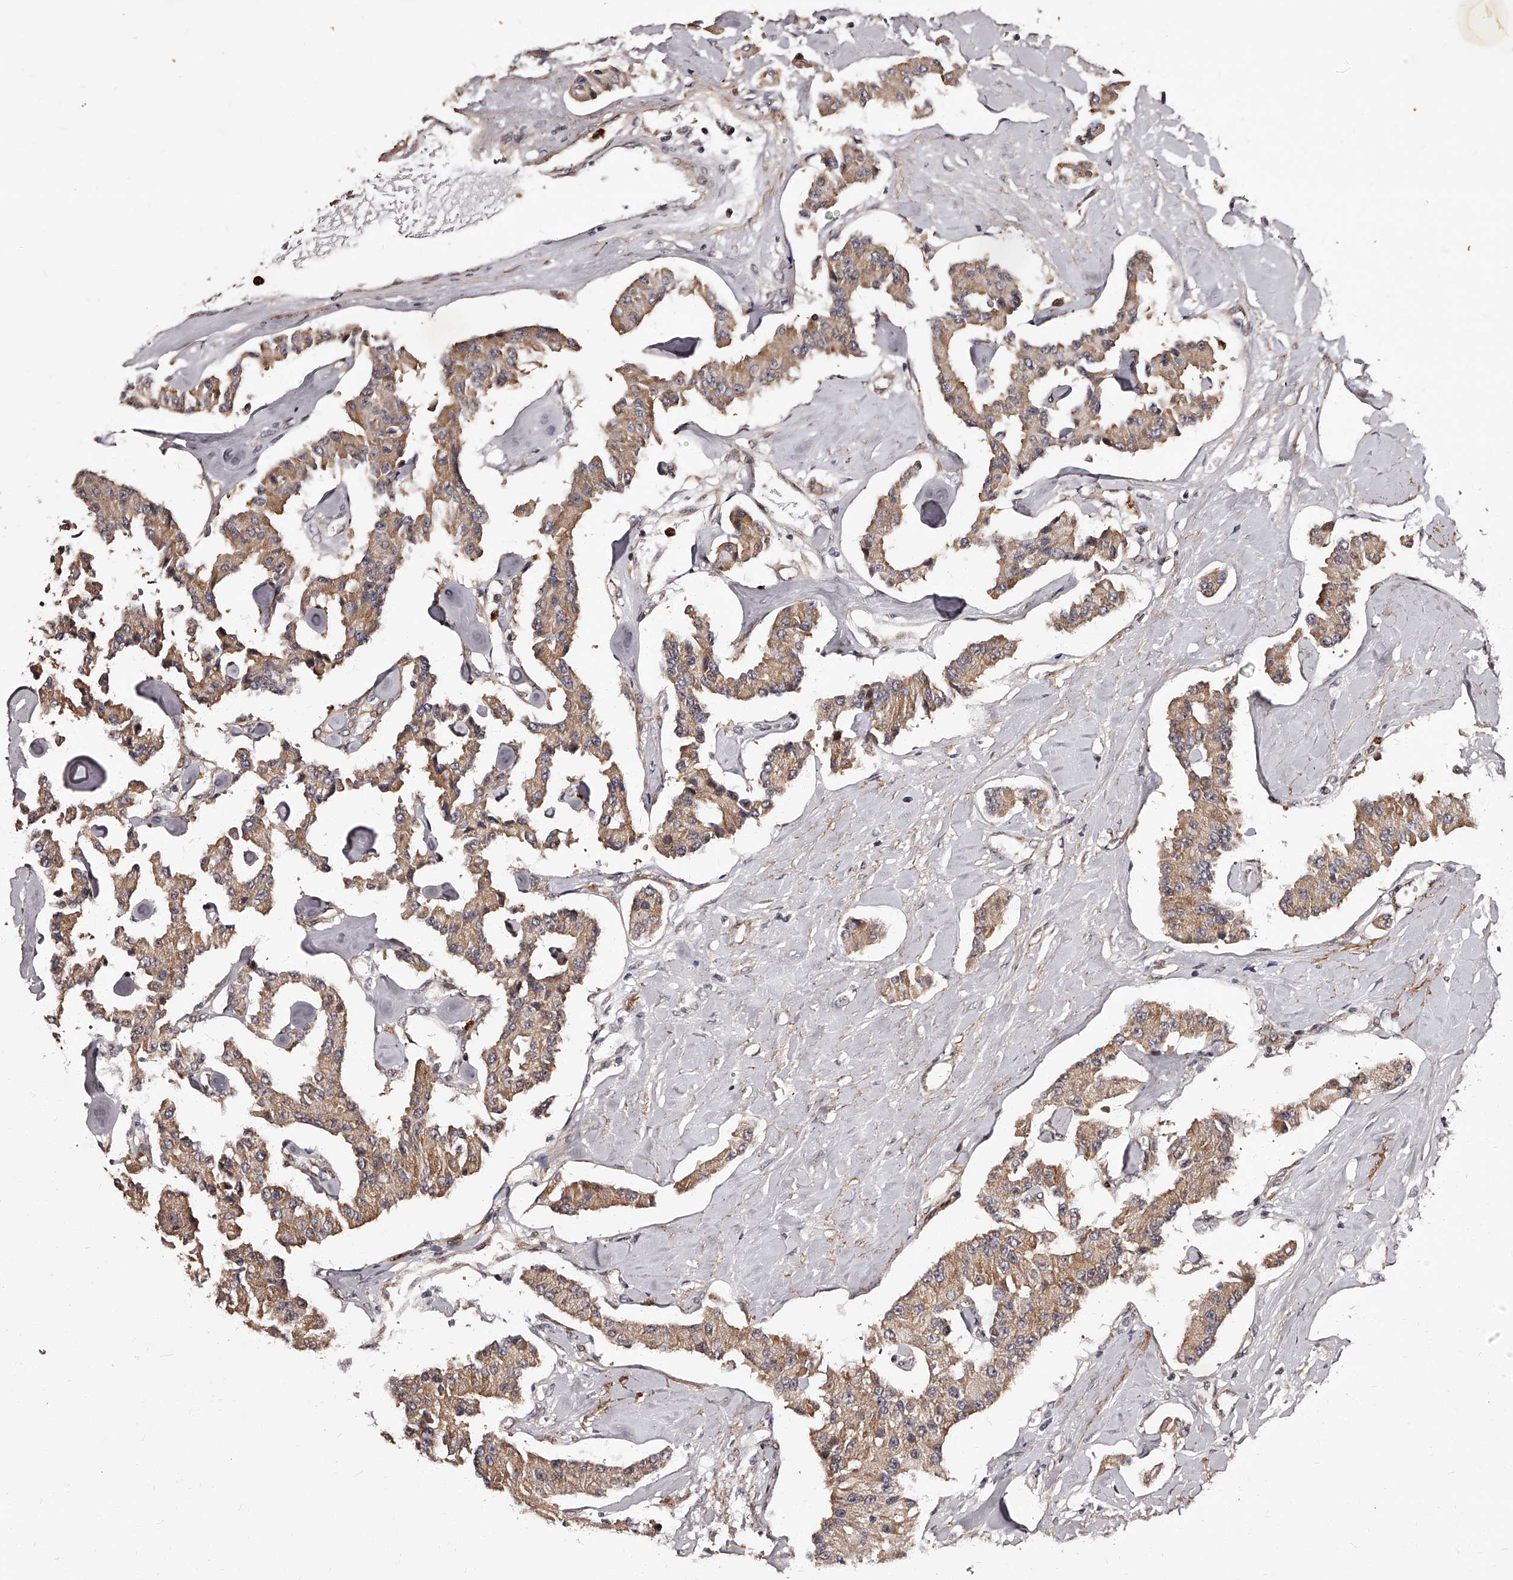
{"staining": {"intensity": "moderate", "quantity": ">75%", "location": "cytoplasmic/membranous"}, "tissue": "carcinoid", "cell_type": "Tumor cells", "image_type": "cancer", "snomed": [{"axis": "morphology", "description": "Carcinoid, malignant, NOS"}, {"axis": "topography", "description": "Pancreas"}], "caption": "Approximately >75% of tumor cells in human carcinoid exhibit moderate cytoplasmic/membranous protein staining as visualized by brown immunohistochemical staining.", "gene": "RSC1A1", "patient": {"sex": "male", "age": 41}}